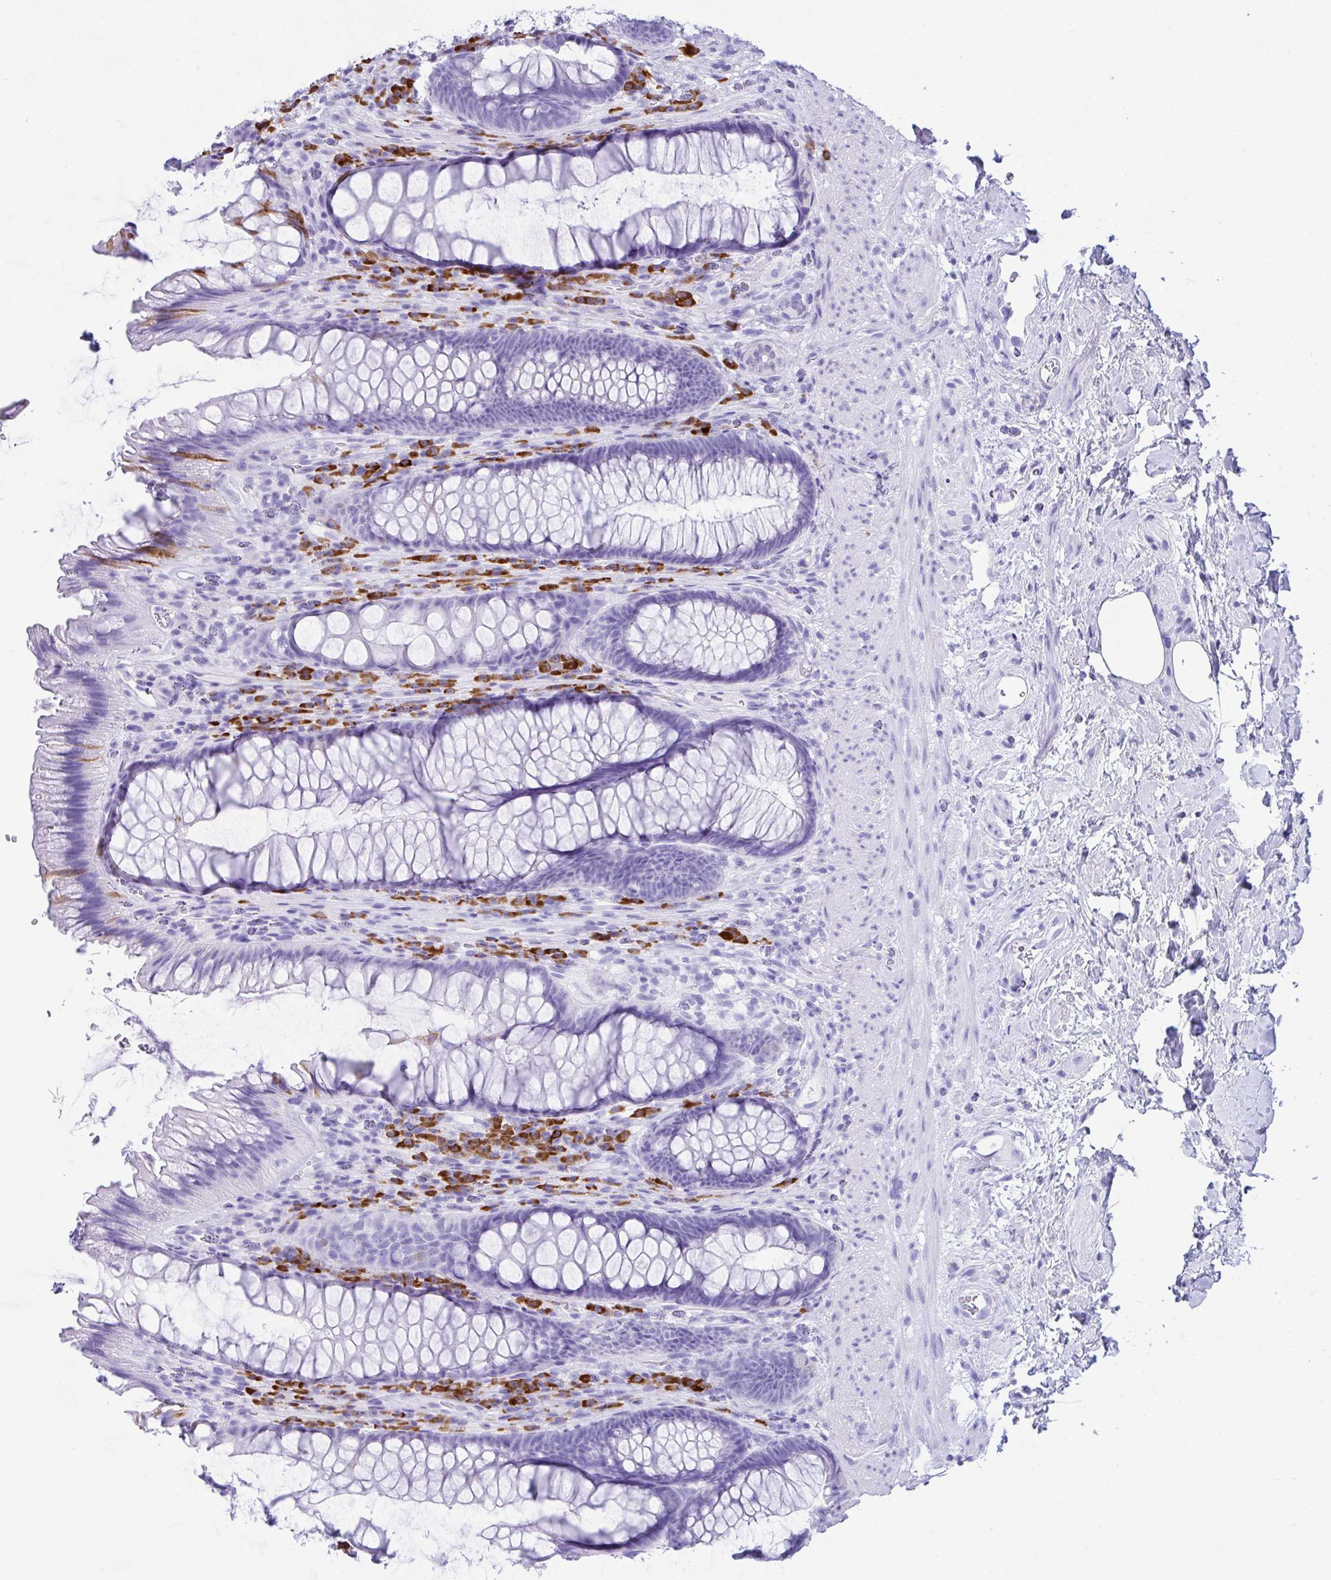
{"staining": {"intensity": "negative", "quantity": "none", "location": "none"}, "tissue": "rectum", "cell_type": "Glandular cells", "image_type": "normal", "snomed": [{"axis": "morphology", "description": "Normal tissue, NOS"}, {"axis": "topography", "description": "Rectum"}], "caption": "Rectum stained for a protein using immunohistochemistry (IHC) shows no positivity glandular cells.", "gene": "BEST4", "patient": {"sex": "male", "age": 53}}